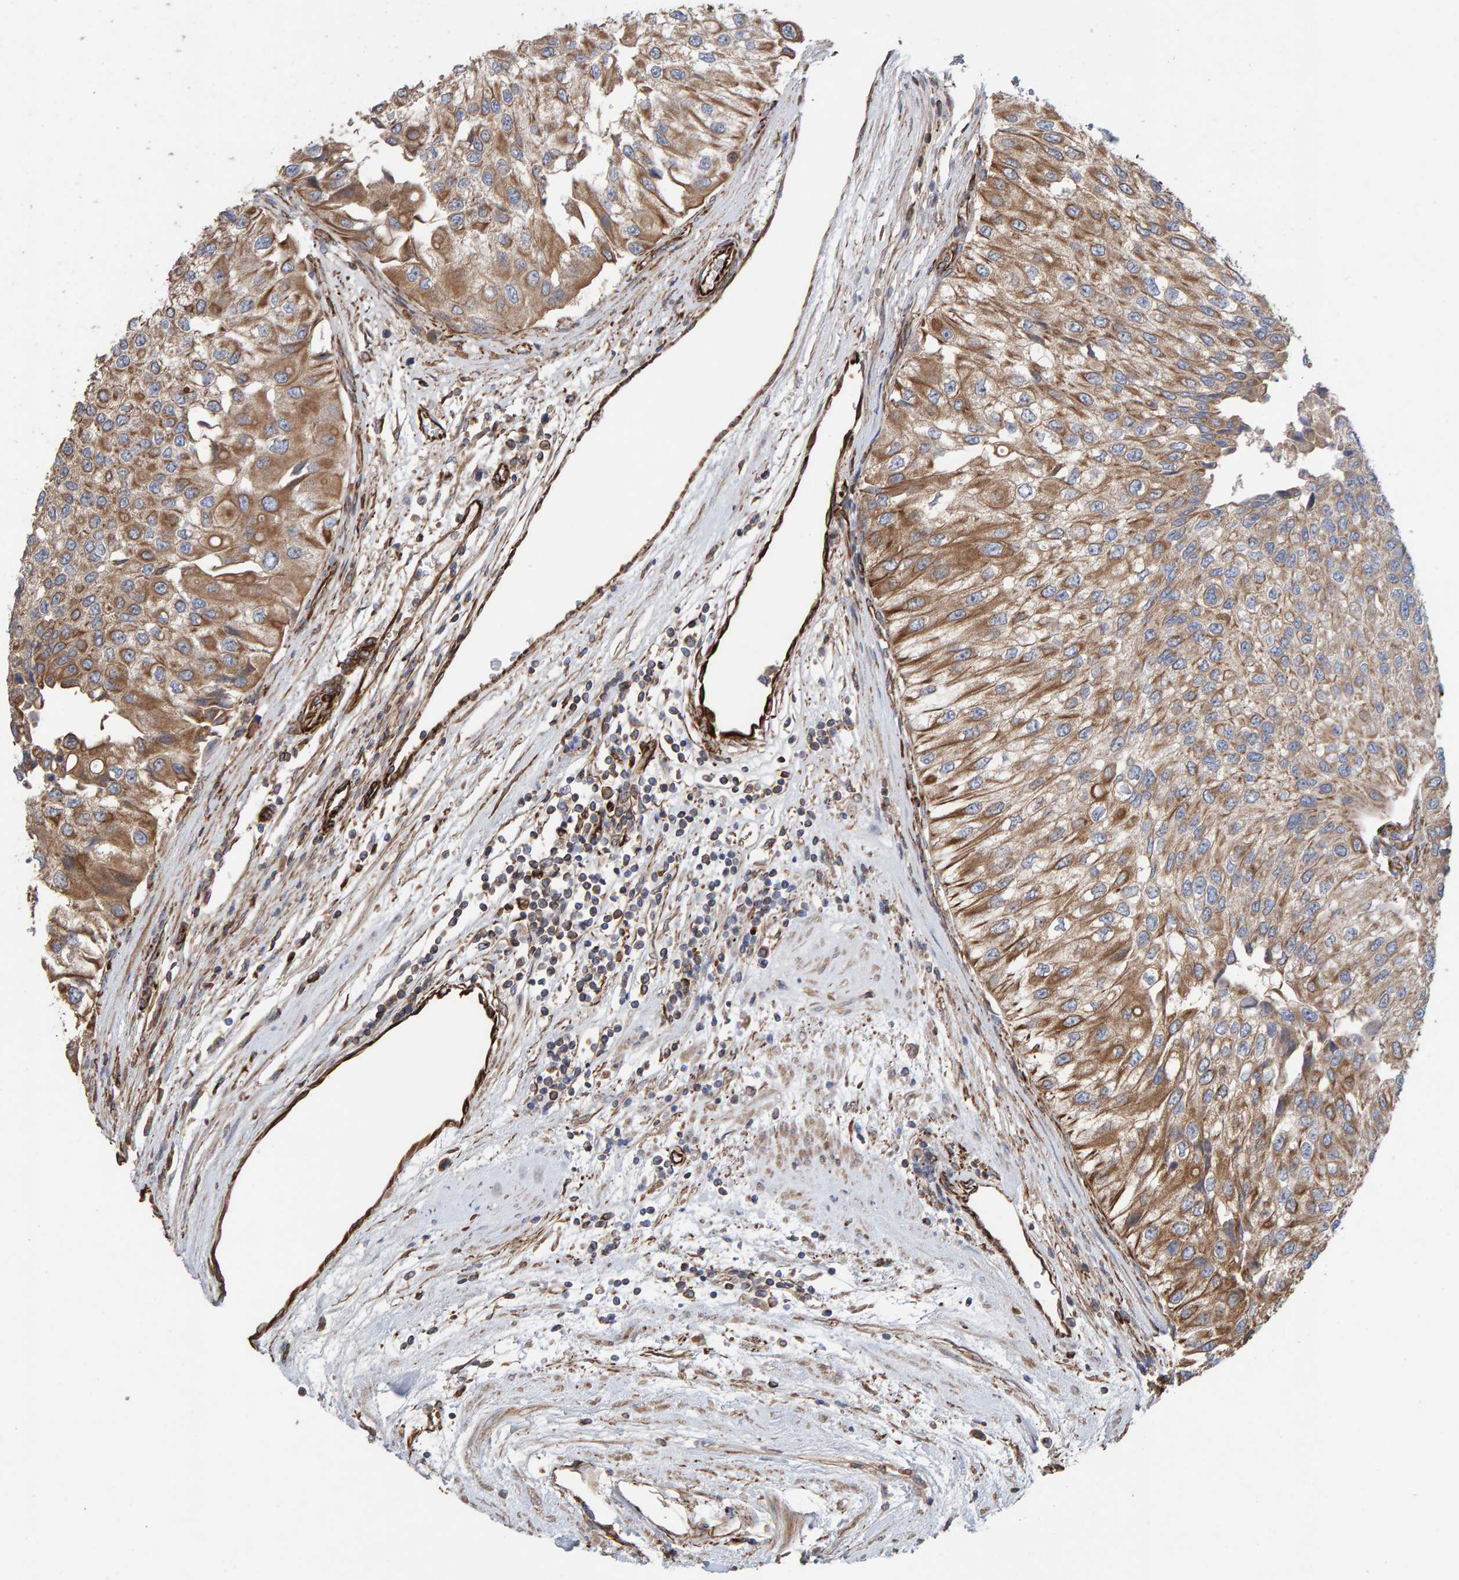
{"staining": {"intensity": "moderate", "quantity": ">75%", "location": "cytoplasmic/membranous"}, "tissue": "urothelial cancer", "cell_type": "Tumor cells", "image_type": "cancer", "snomed": [{"axis": "morphology", "description": "Urothelial carcinoma, High grade"}, {"axis": "topography", "description": "Kidney"}, {"axis": "topography", "description": "Urinary bladder"}], "caption": "Protein analysis of urothelial cancer tissue exhibits moderate cytoplasmic/membranous staining in approximately >75% of tumor cells.", "gene": "ZNF347", "patient": {"sex": "male", "age": 77}}